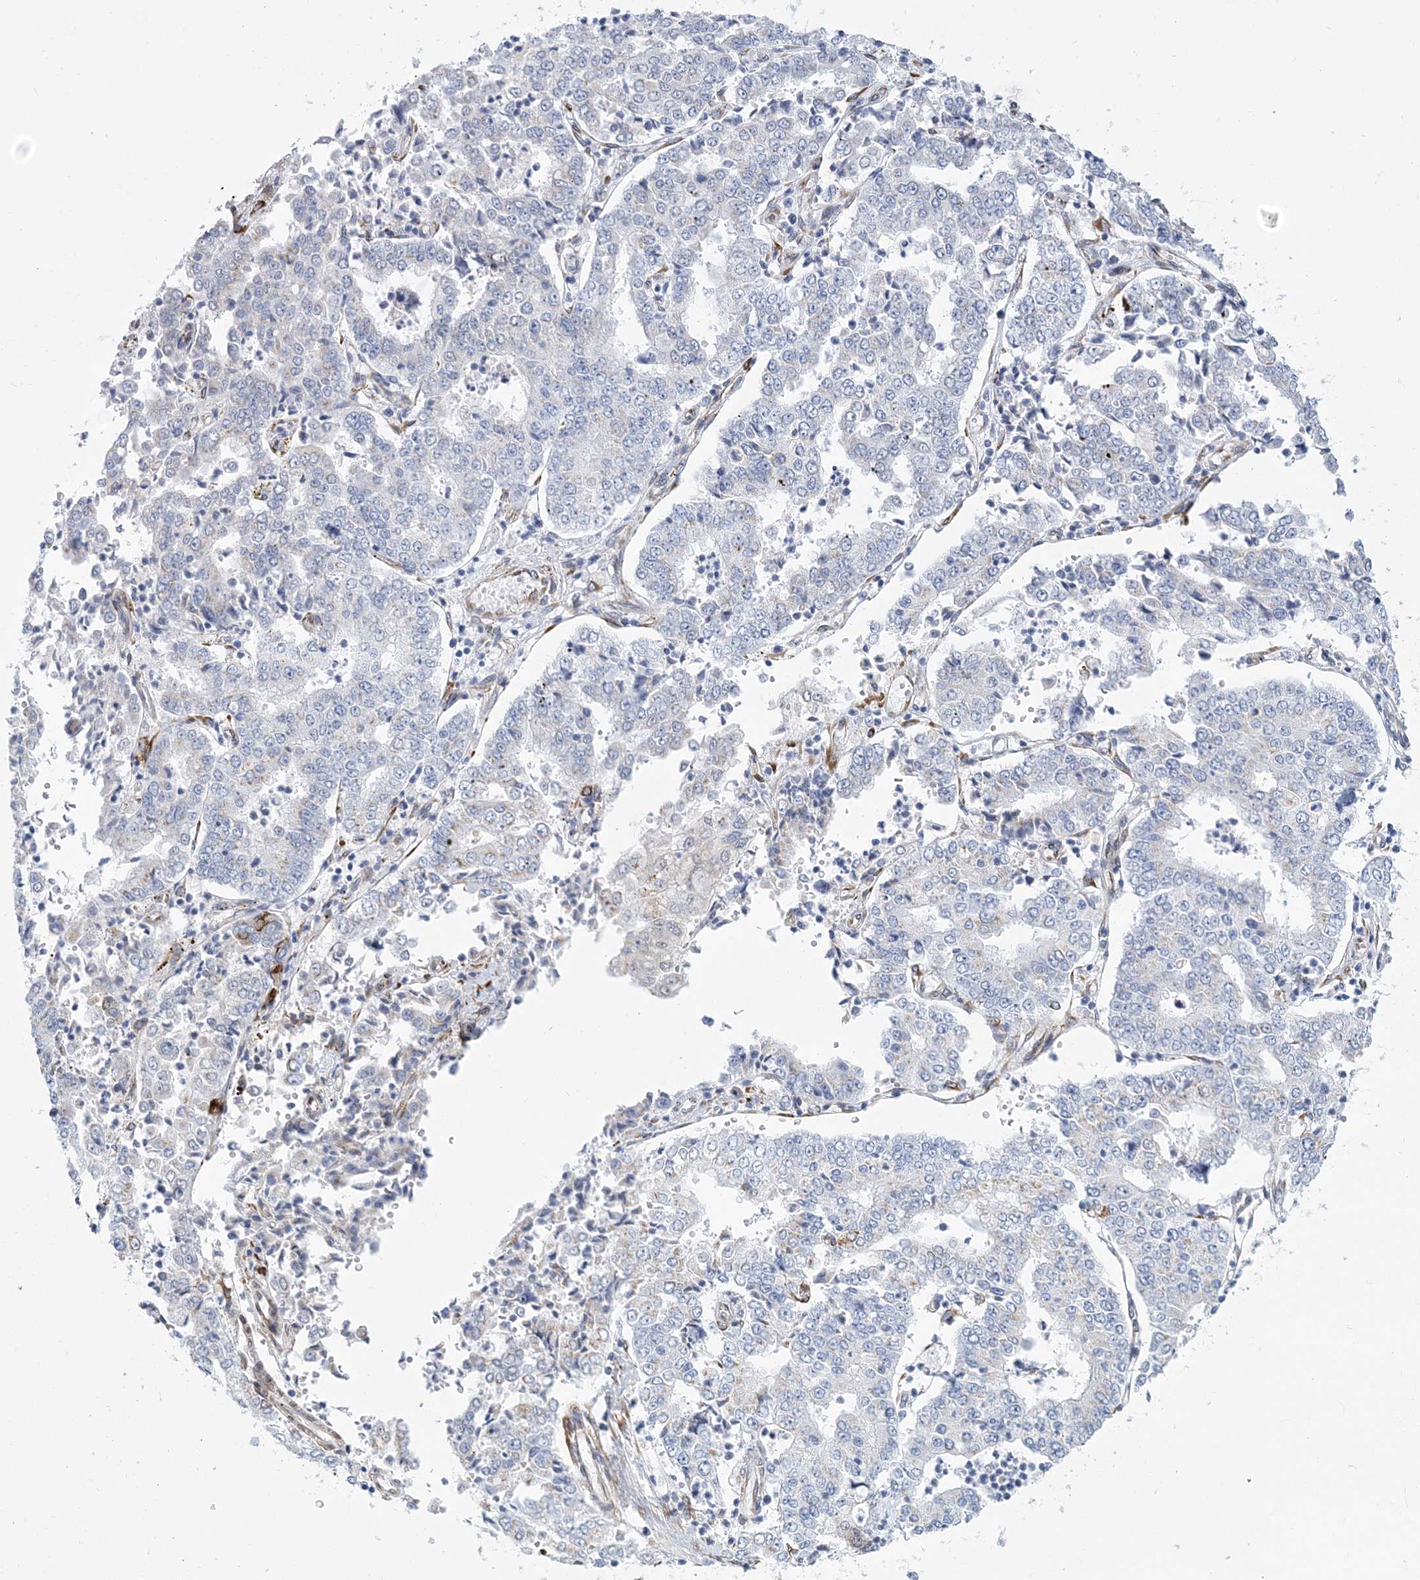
{"staining": {"intensity": "negative", "quantity": "none", "location": "none"}, "tissue": "stomach cancer", "cell_type": "Tumor cells", "image_type": "cancer", "snomed": [{"axis": "morphology", "description": "Adenocarcinoma, NOS"}, {"axis": "topography", "description": "Stomach"}], "caption": "Immunohistochemistry (IHC) micrograph of neoplastic tissue: human stomach cancer stained with DAB reveals no significant protein positivity in tumor cells. (Brightfield microscopy of DAB immunohistochemistry (IHC) at high magnification).", "gene": "PLEKHG4B", "patient": {"sex": "male", "age": 76}}